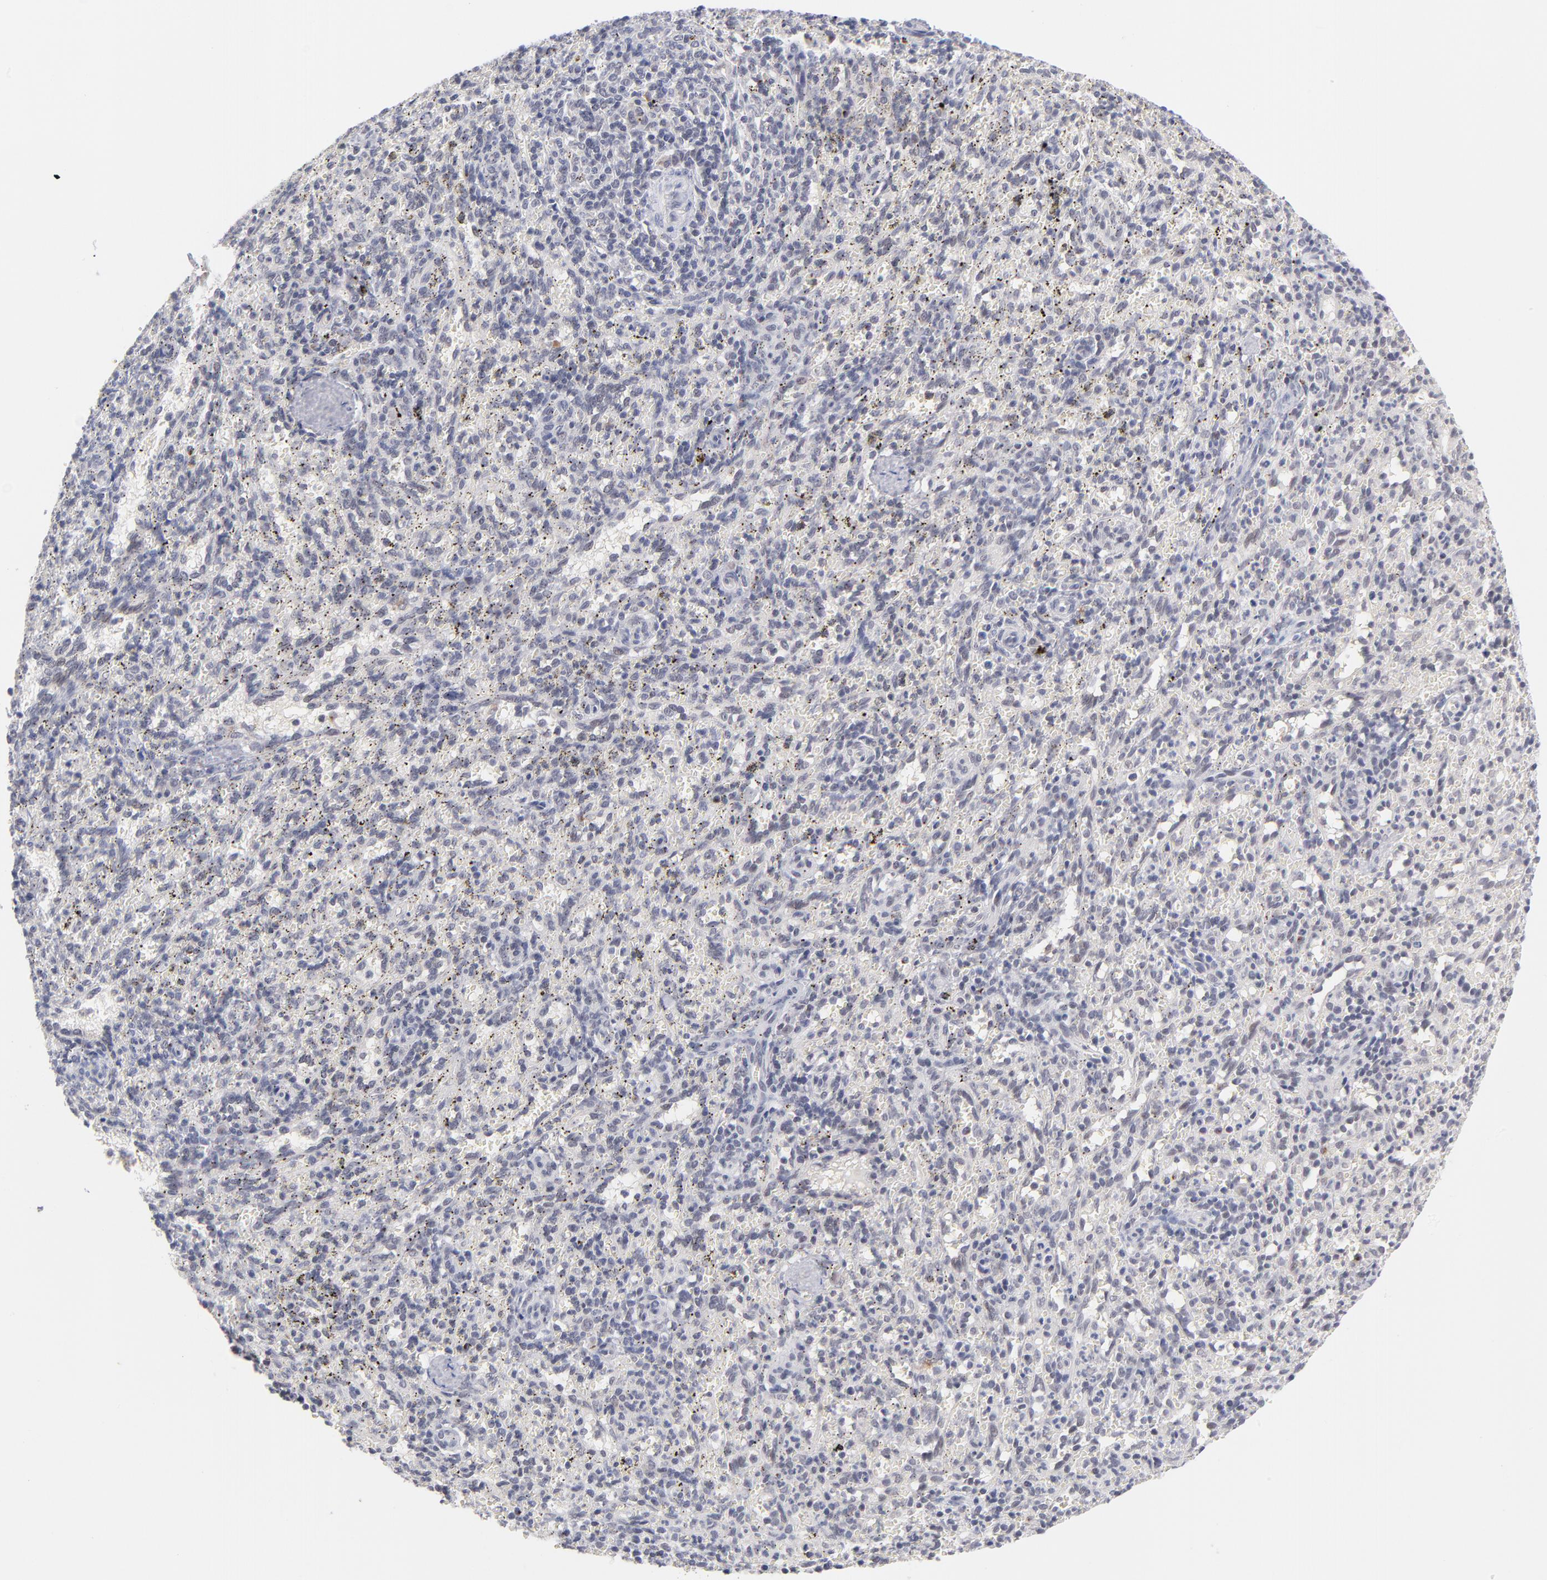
{"staining": {"intensity": "negative", "quantity": "none", "location": "none"}, "tissue": "spleen", "cell_type": "Cells in red pulp", "image_type": "normal", "snomed": [{"axis": "morphology", "description": "Normal tissue, NOS"}, {"axis": "topography", "description": "Spleen"}], "caption": "Immunohistochemical staining of normal human spleen displays no significant positivity in cells in red pulp. (DAB immunohistochemistry (IHC) with hematoxylin counter stain).", "gene": "WSB1", "patient": {"sex": "female", "age": 10}}